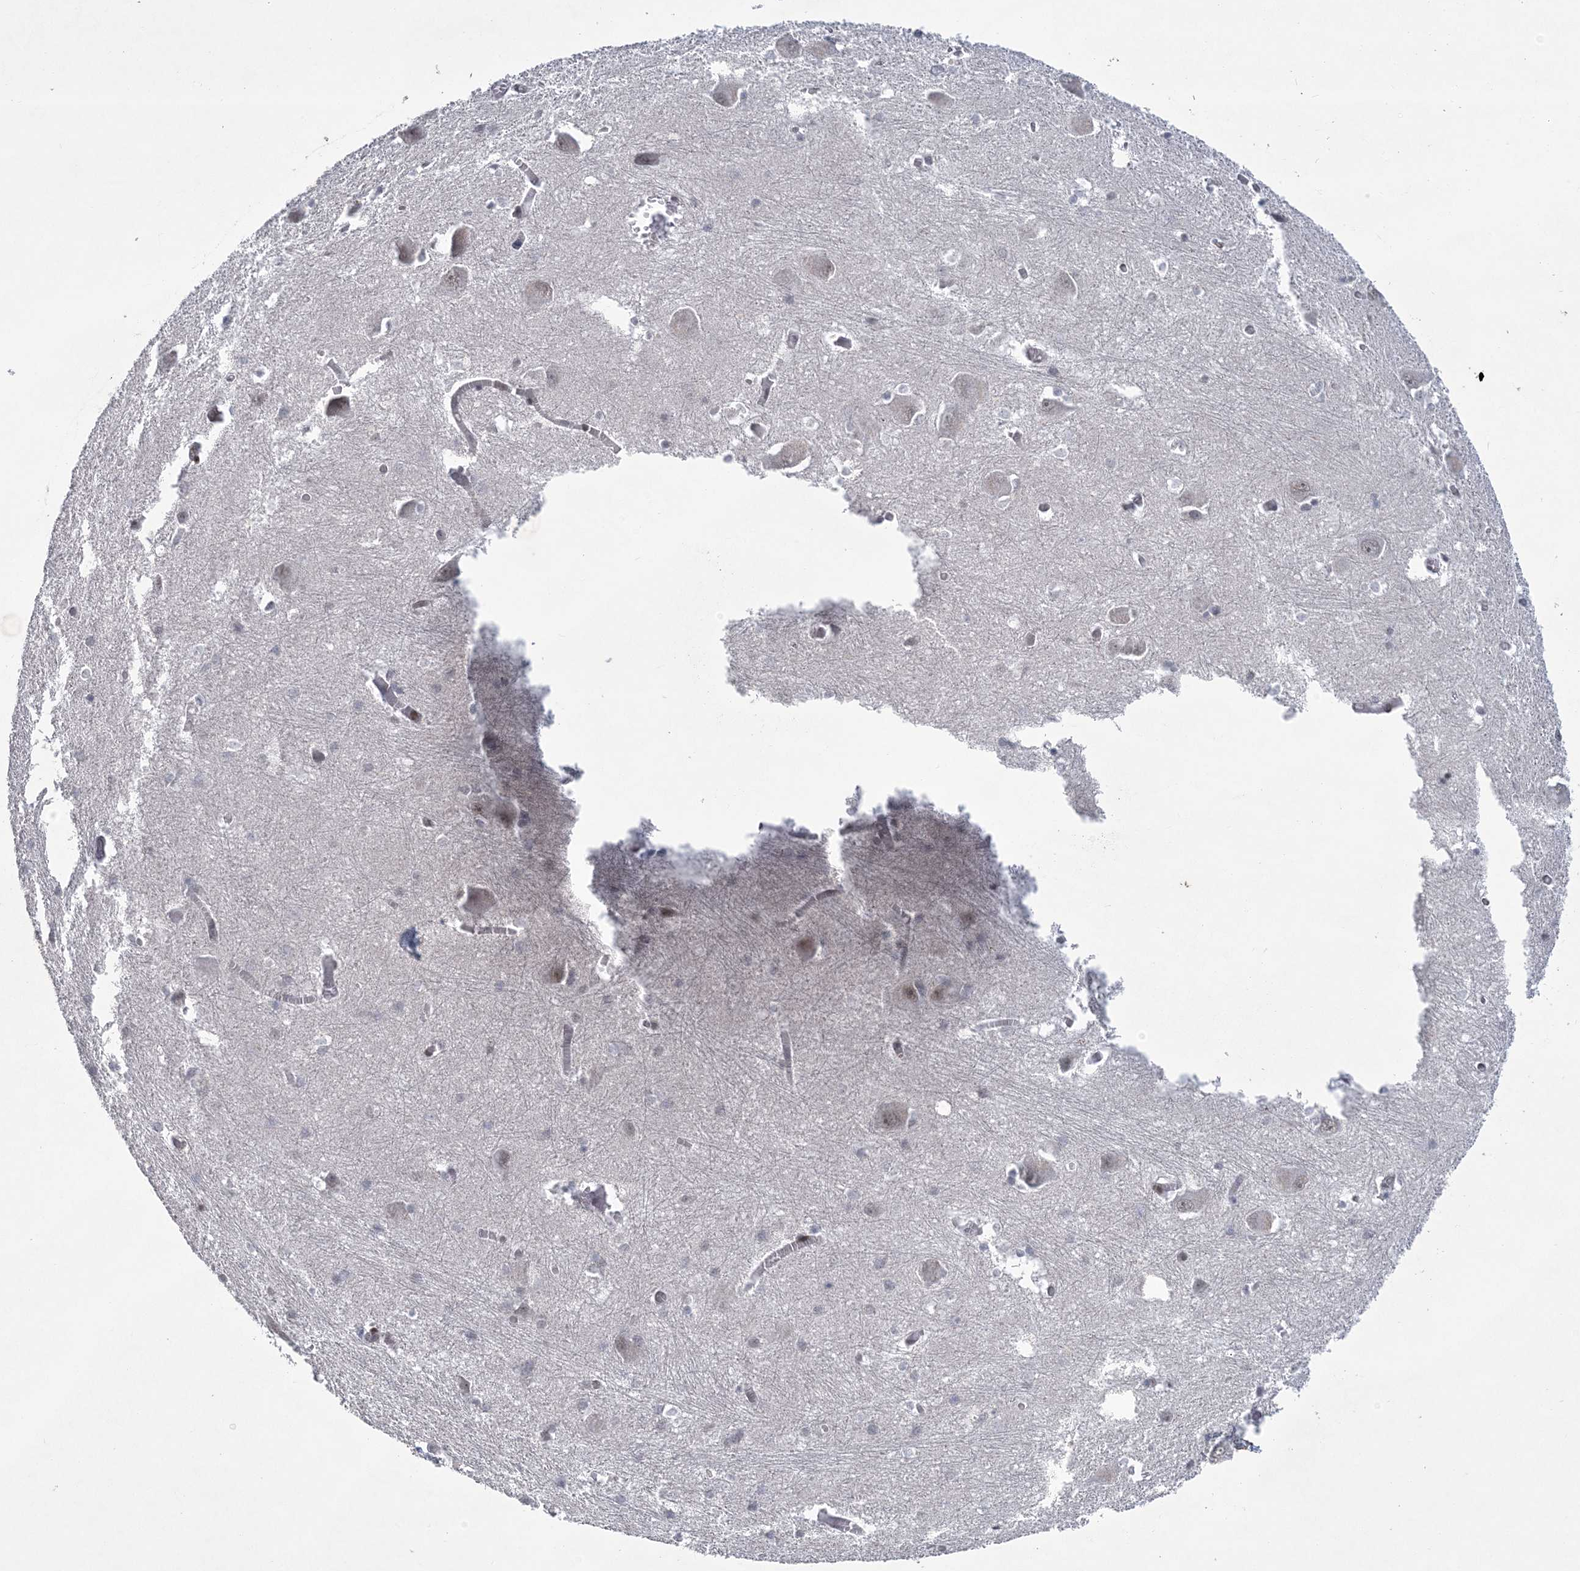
{"staining": {"intensity": "moderate", "quantity": "<25%", "location": "nuclear"}, "tissue": "caudate", "cell_type": "Glial cells", "image_type": "normal", "snomed": [{"axis": "morphology", "description": "Normal tissue, NOS"}, {"axis": "topography", "description": "Lateral ventricle wall"}], "caption": "Protein expression analysis of unremarkable human caudate reveals moderate nuclear expression in about <25% of glial cells. The staining is performed using DAB (3,3'-diaminobenzidine) brown chromogen to label protein expression. The nuclei are counter-stained blue using hematoxylin.", "gene": "HOMEZ", "patient": {"sex": "male", "age": 37}}